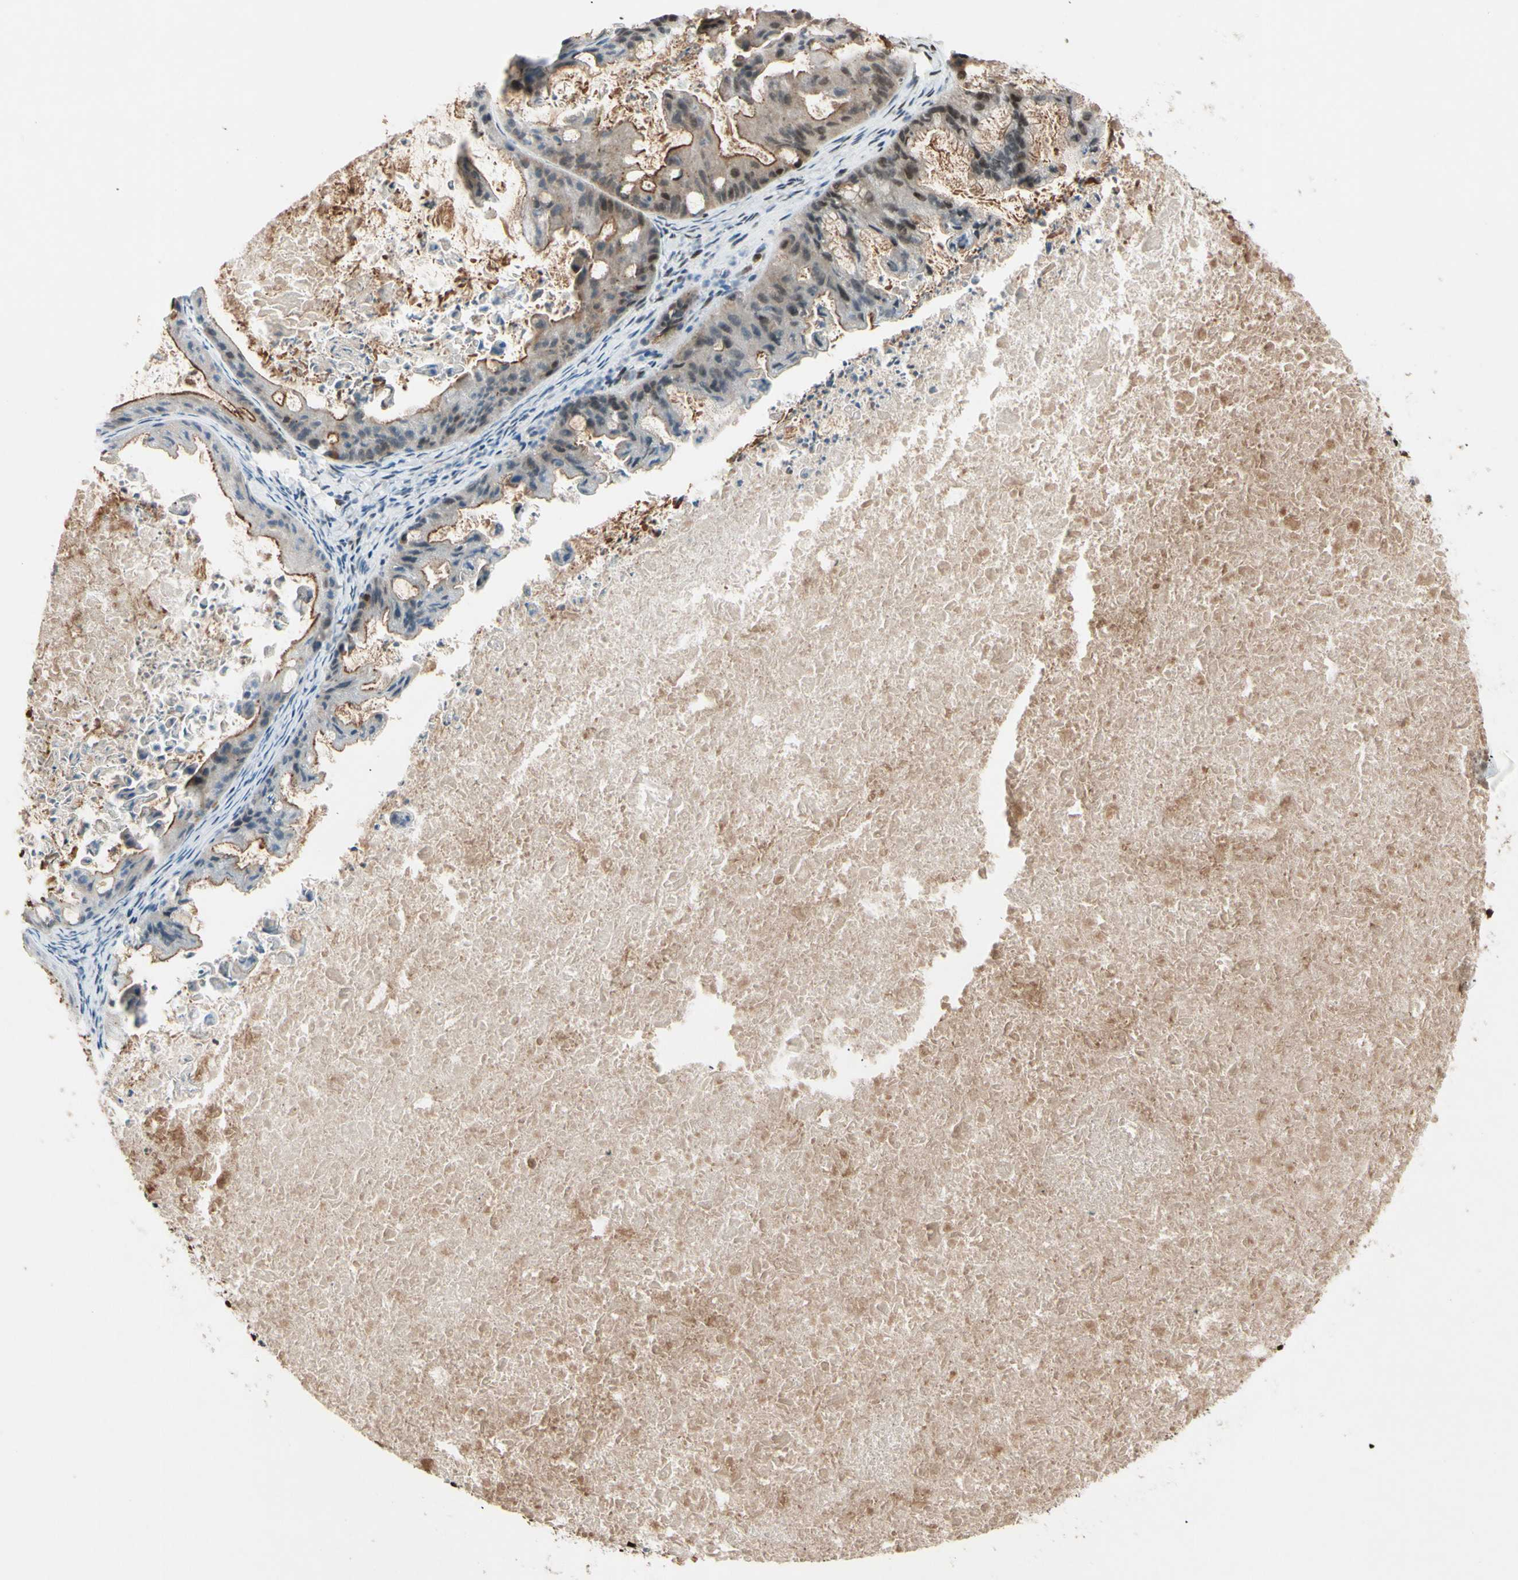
{"staining": {"intensity": "moderate", "quantity": "25%-75%", "location": "cytoplasmic/membranous,nuclear"}, "tissue": "ovarian cancer", "cell_type": "Tumor cells", "image_type": "cancer", "snomed": [{"axis": "morphology", "description": "Cystadenocarcinoma, mucinous, NOS"}, {"axis": "topography", "description": "Ovary"}], "caption": "A medium amount of moderate cytoplasmic/membranous and nuclear positivity is identified in about 25%-75% of tumor cells in ovarian cancer tissue.", "gene": "CHAMP1", "patient": {"sex": "female", "age": 37}}